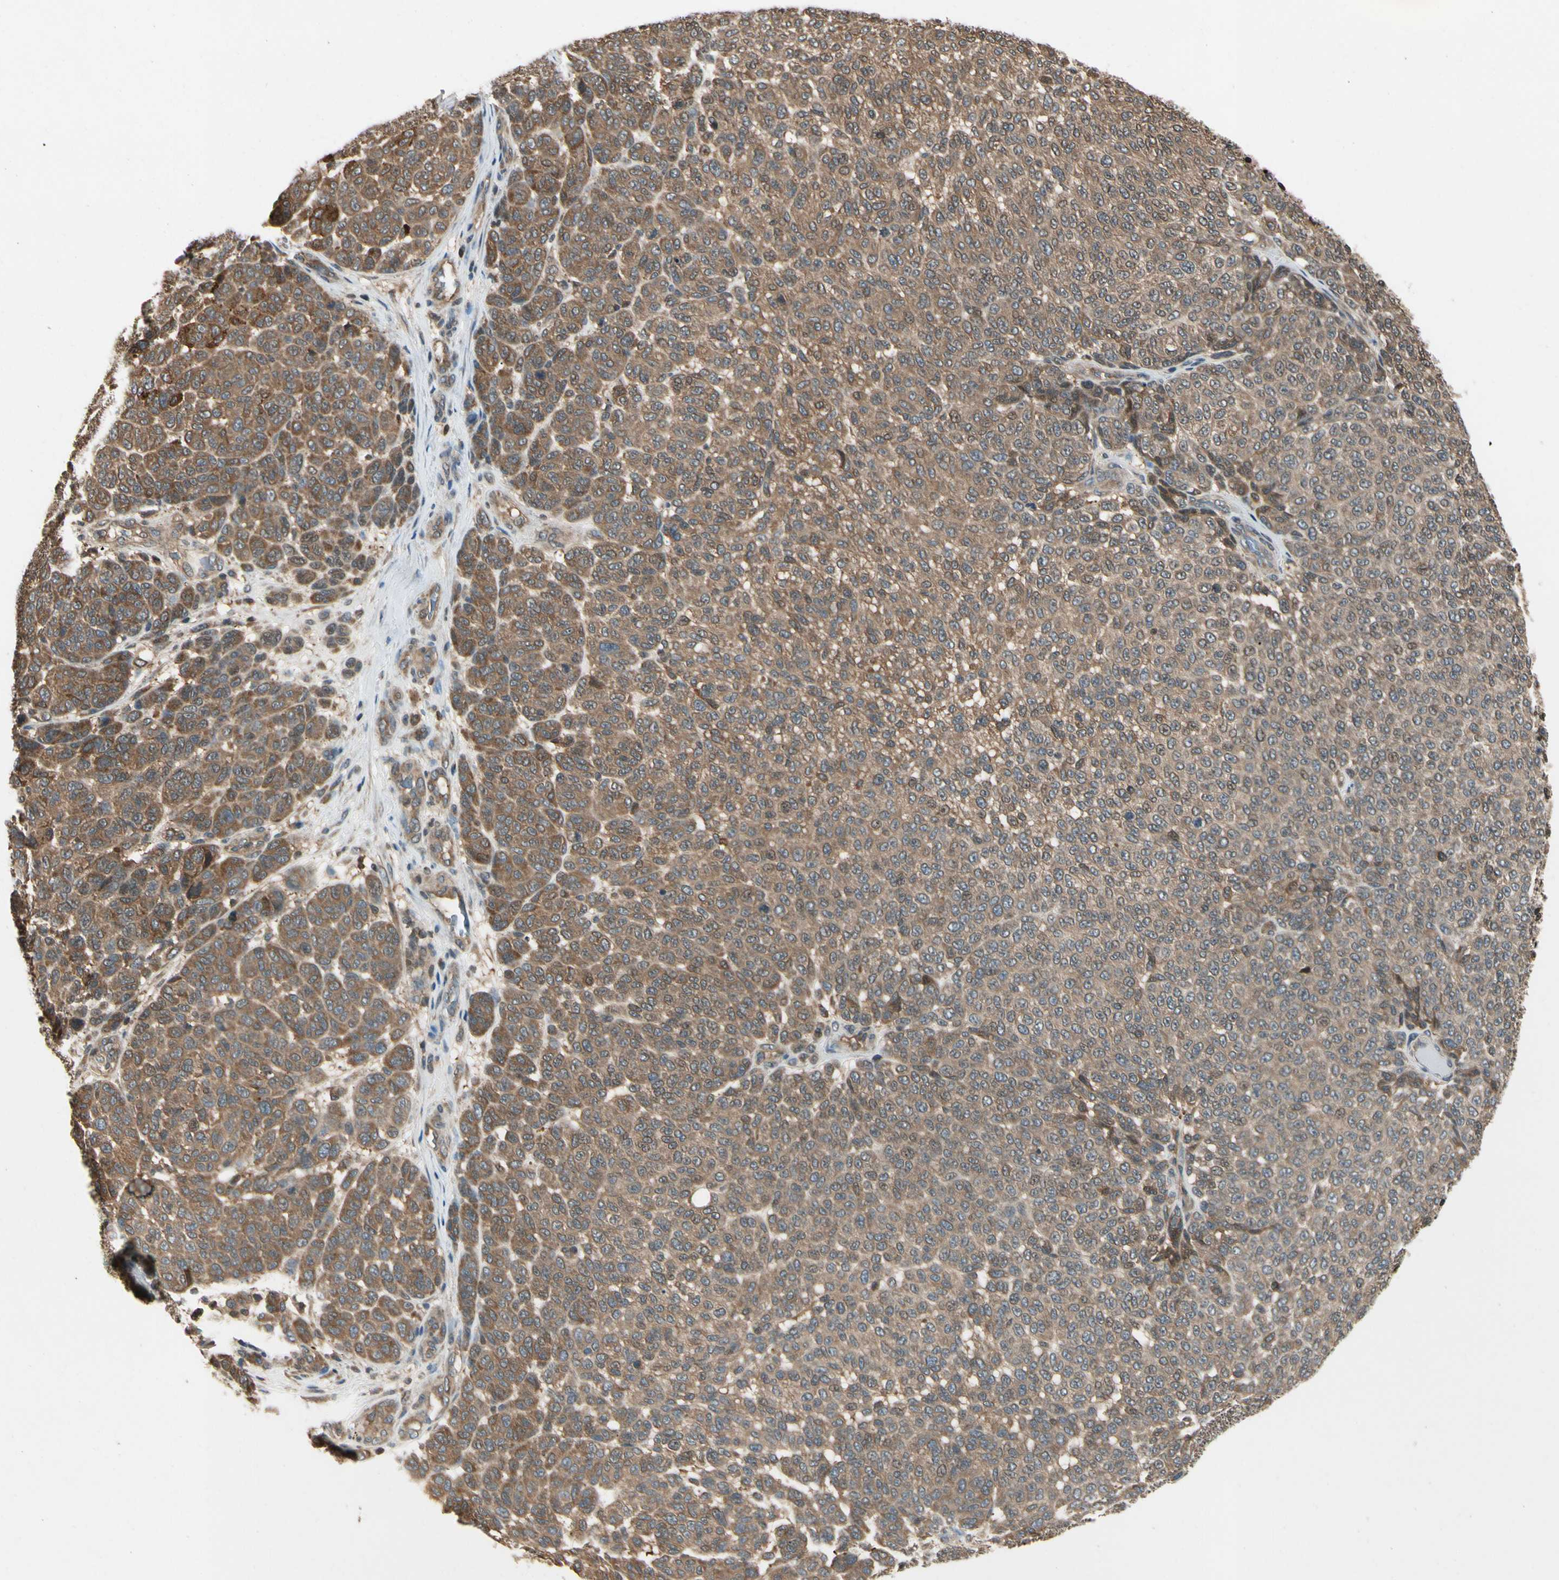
{"staining": {"intensity": "moderate", "quantity": ">75%", "location": "cytoplasmic/membranous"}, "tissue": "melanoma", "cell_type": "Tumor cells", "image_type": "cancer", "snomed": [{"axis": "morphology", "description": "Malignant melanoma, NOS"}, {"axis": "topography", "description": "Skin"}], "caption": "Malignant melanoma tissue displays moderate cytoplasmic/membranous expression in approximately >75% of tumor cells, visualized by immunohistochemistry.", "gene": "YWHAQ", "patient": {"sex": "male", "age": 59}}